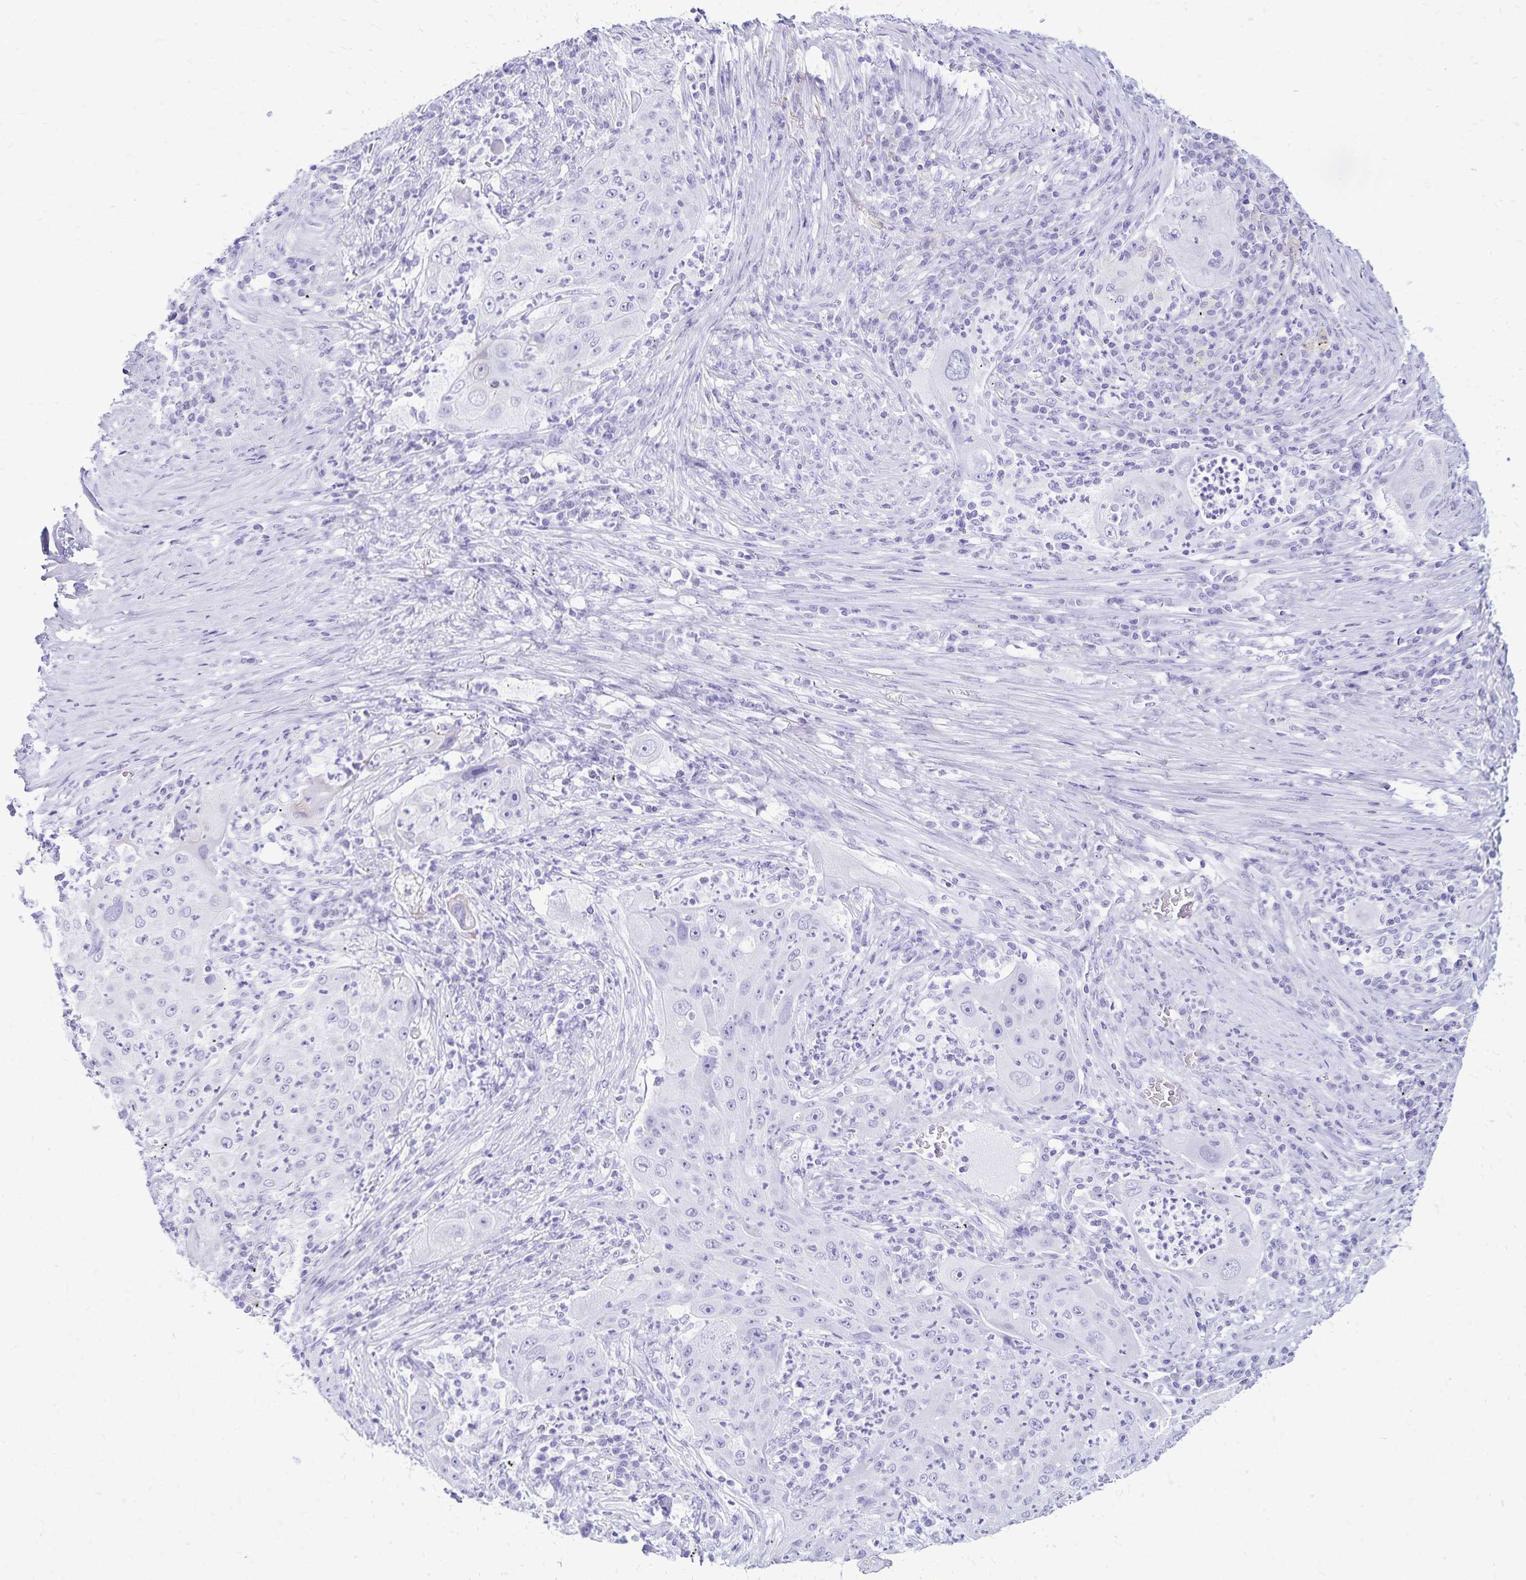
{"staining": {"intensity": "negative", "quantity": "none", "location": "none"}, "tissue": "lung cancer", "cell_type": "Tumor cells", "image_type": "cancer", "snomed": [{"axis": "morphology", "description": "Squamous cell carcinoma, NOS"}, {"axis": "topography", "description": "Lung"}], "caption": "Immunohistochemistry (IHC) of human lung cancer displays no expression in tumor cells. (Immunohistochemistry (IHC), brightfield microscopy, high magnification).", "gene": "LIN28B", "patient": {"sex": "female", "age": 59}}